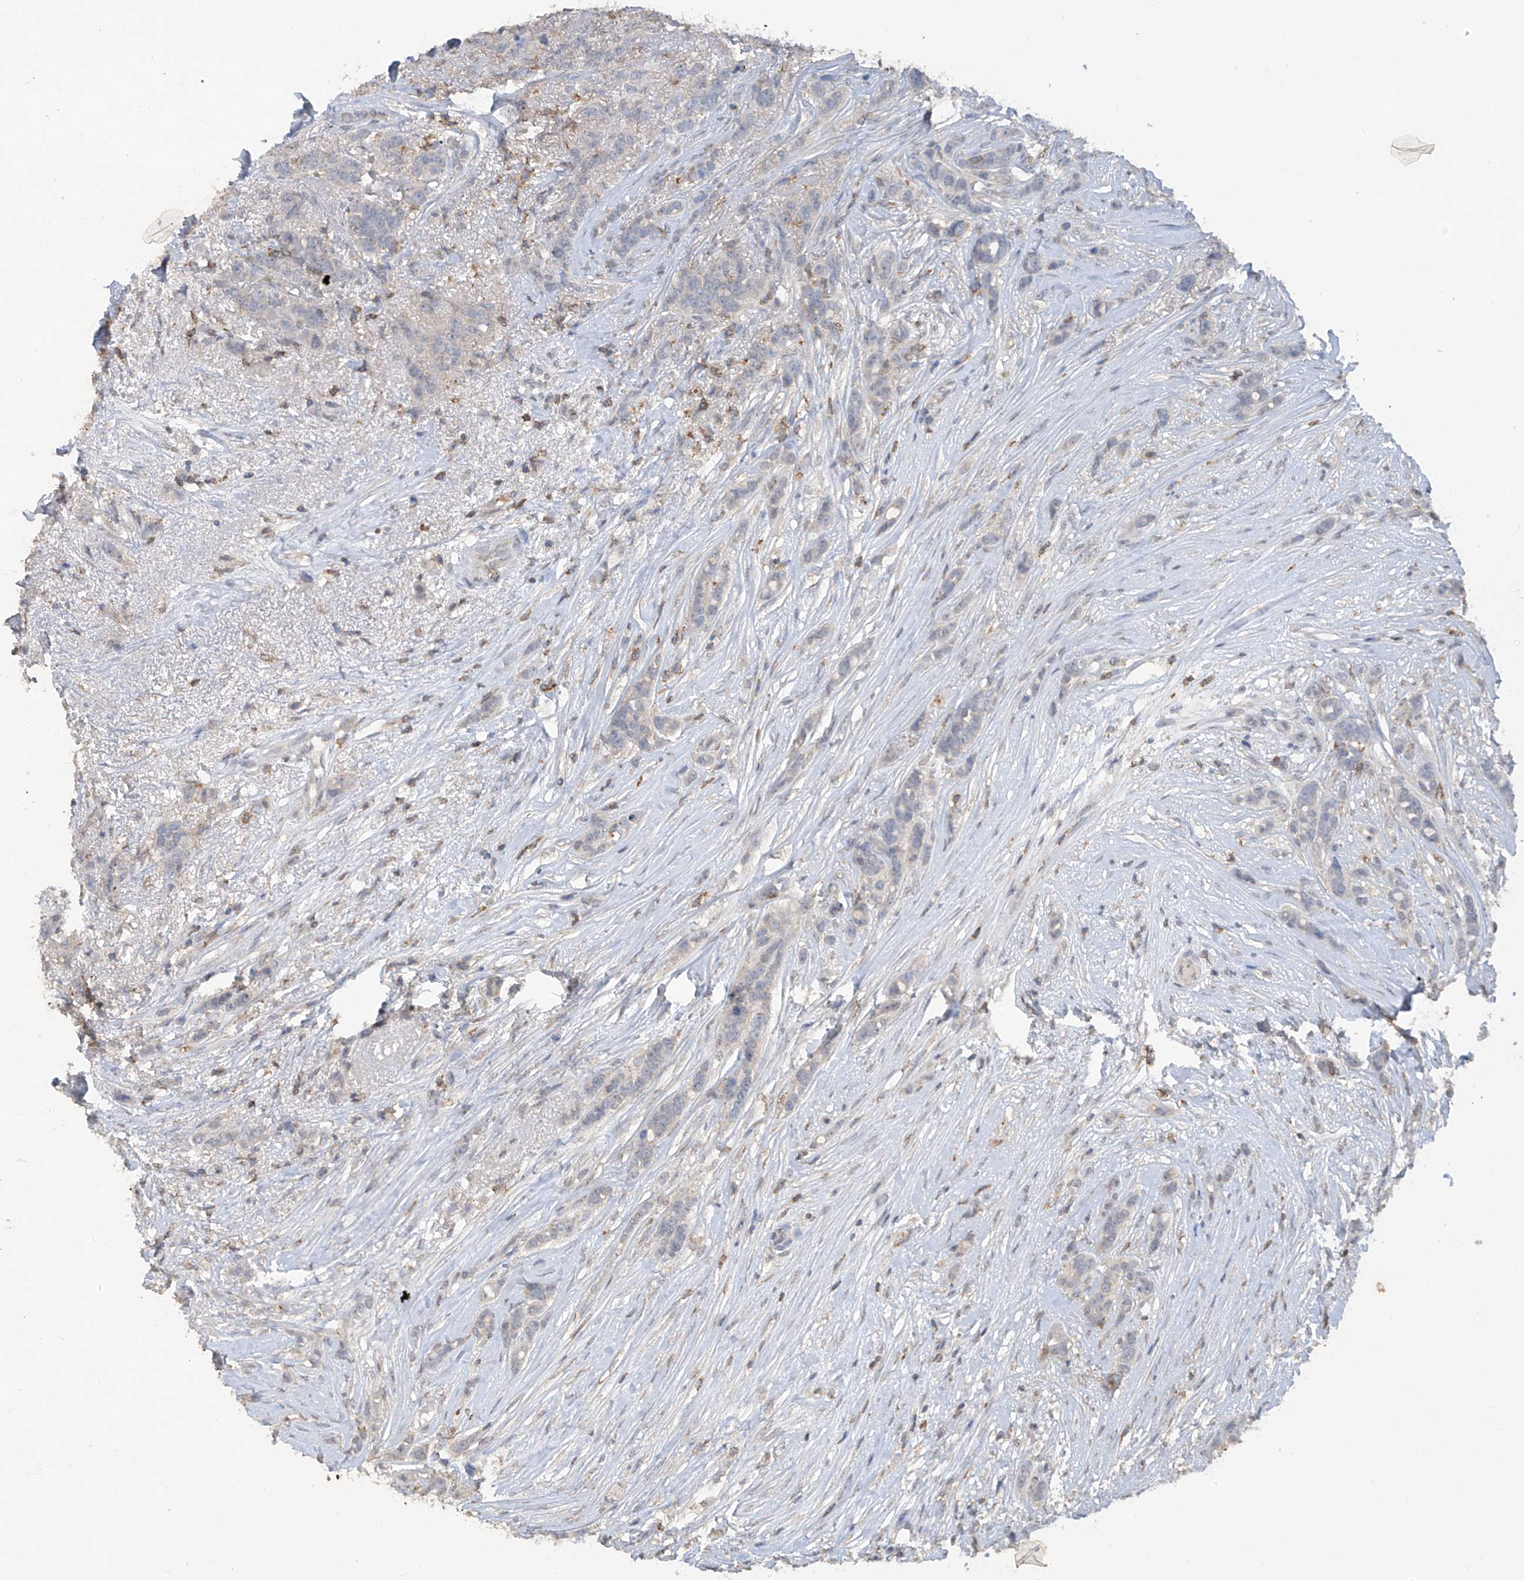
{"staining": {"intensity": "negative", "quantity": "none", "location": "none"}, "tissue": "breast cancer", "cell_type": "Tumor cells", "image_type": "cancer", "snomed": [{"axis": "morphology", "description": "Lobular carcinoma"}, {"axis": "topography", "description": "Breast"}], "caption": "The histopathology image reveals no staining of tumor cells in lobular carcinoma (breast). (DAB (3,3'-diaminobenzidine) immunohistochemistry (IHC) with hematoxylin counter stain).", "gene": "HAS3", "patient": {"sex": "female", "age": 51}}